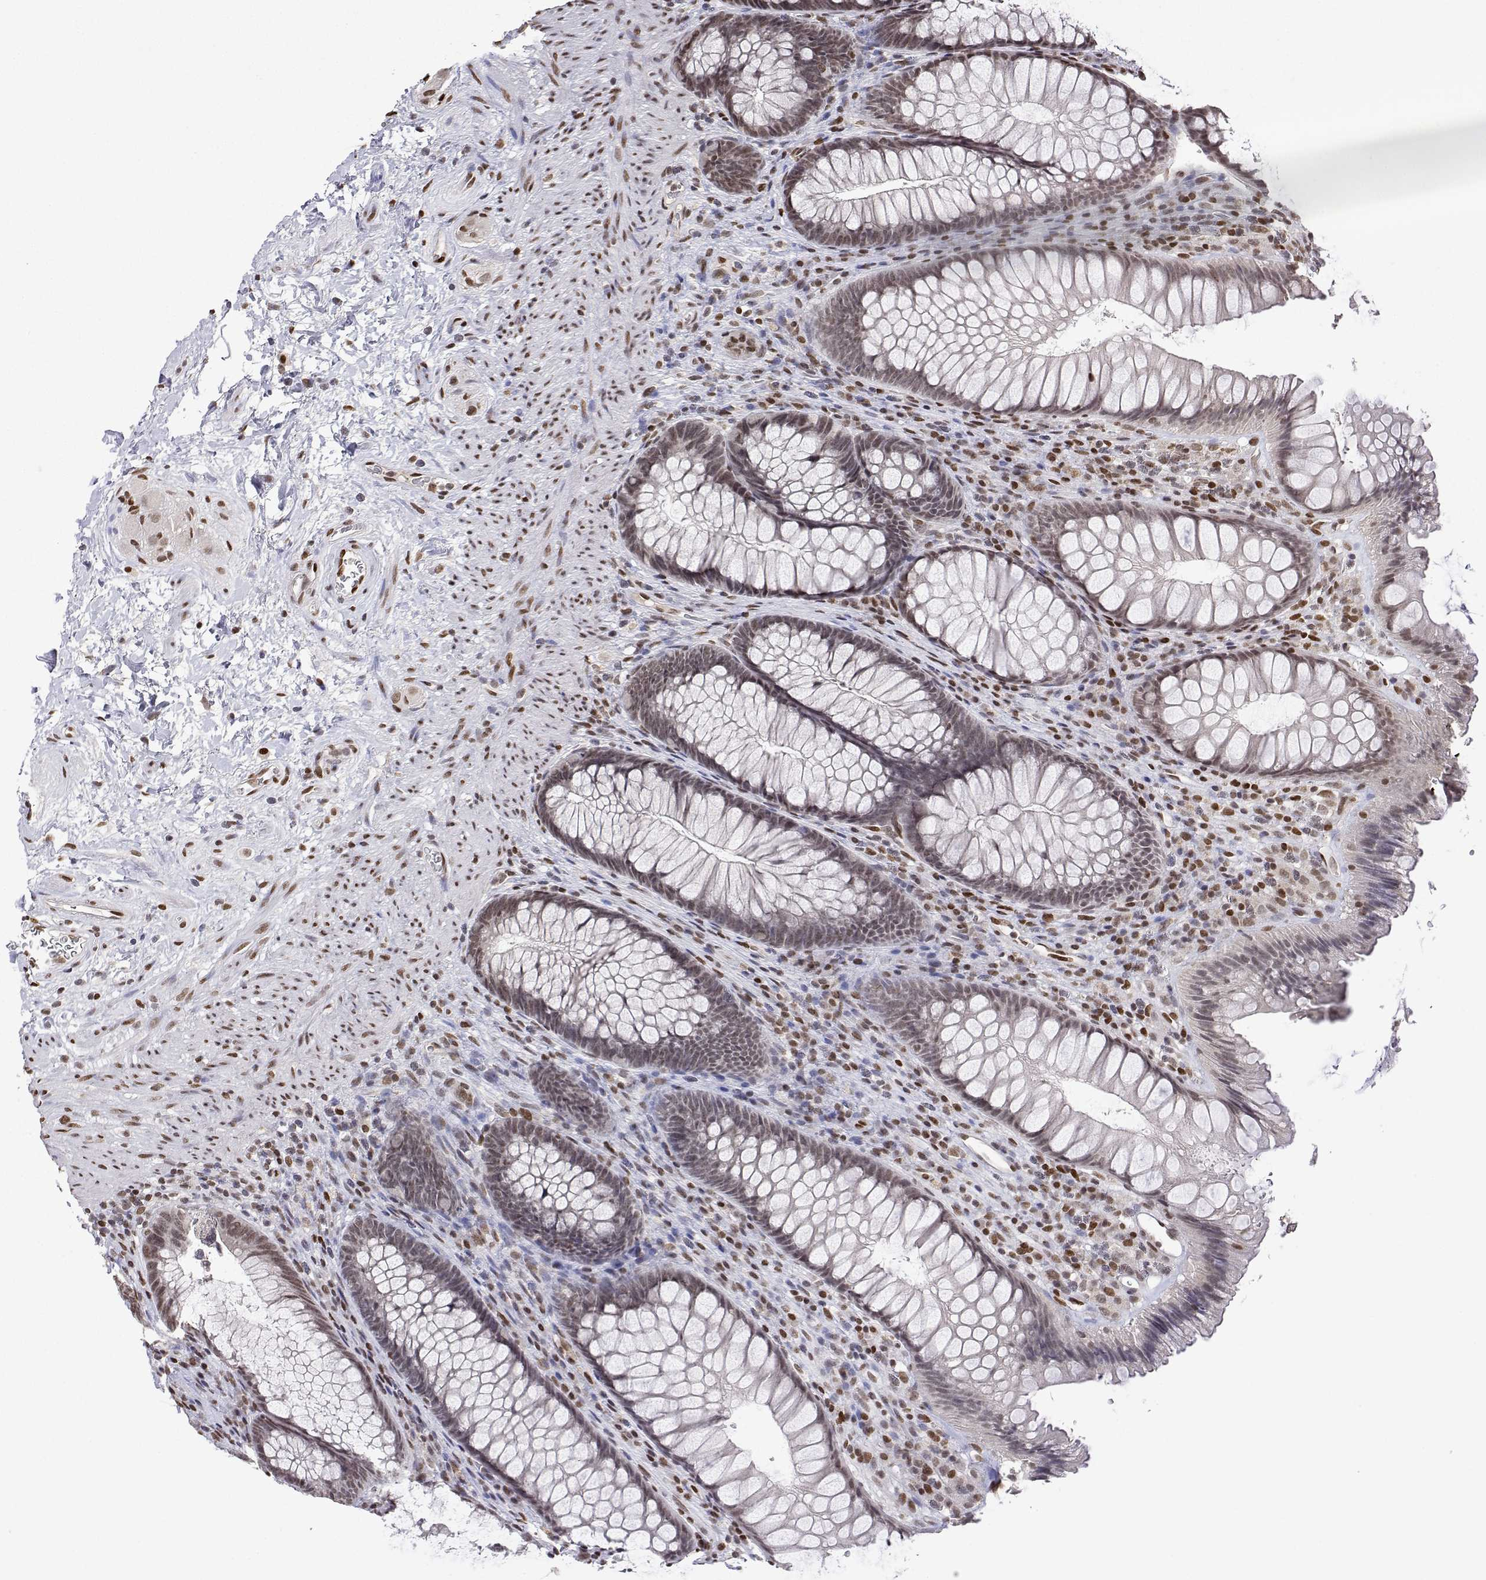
{"staining": {"intensity": "moderate", "quantity": ">75%", "location": "nuclear"}, "tissue": "rectum", "cell_type": "Glandular cells", "image_type": "normal", "snomed": [{"axis": "morphology", "description": "Normal tissue, NOS"}, {"axis": "topography", "description": "Smooth muscle"}, {"axis": "topography", "description": "Rectum"}], "caption": "Moderate nuclear protein positivity is present in approximately >75% of glandular cells in rectum. Nuclei are stained in blue.", "gene": "XPC", "patient": {"sex": "male", "age": 53}}